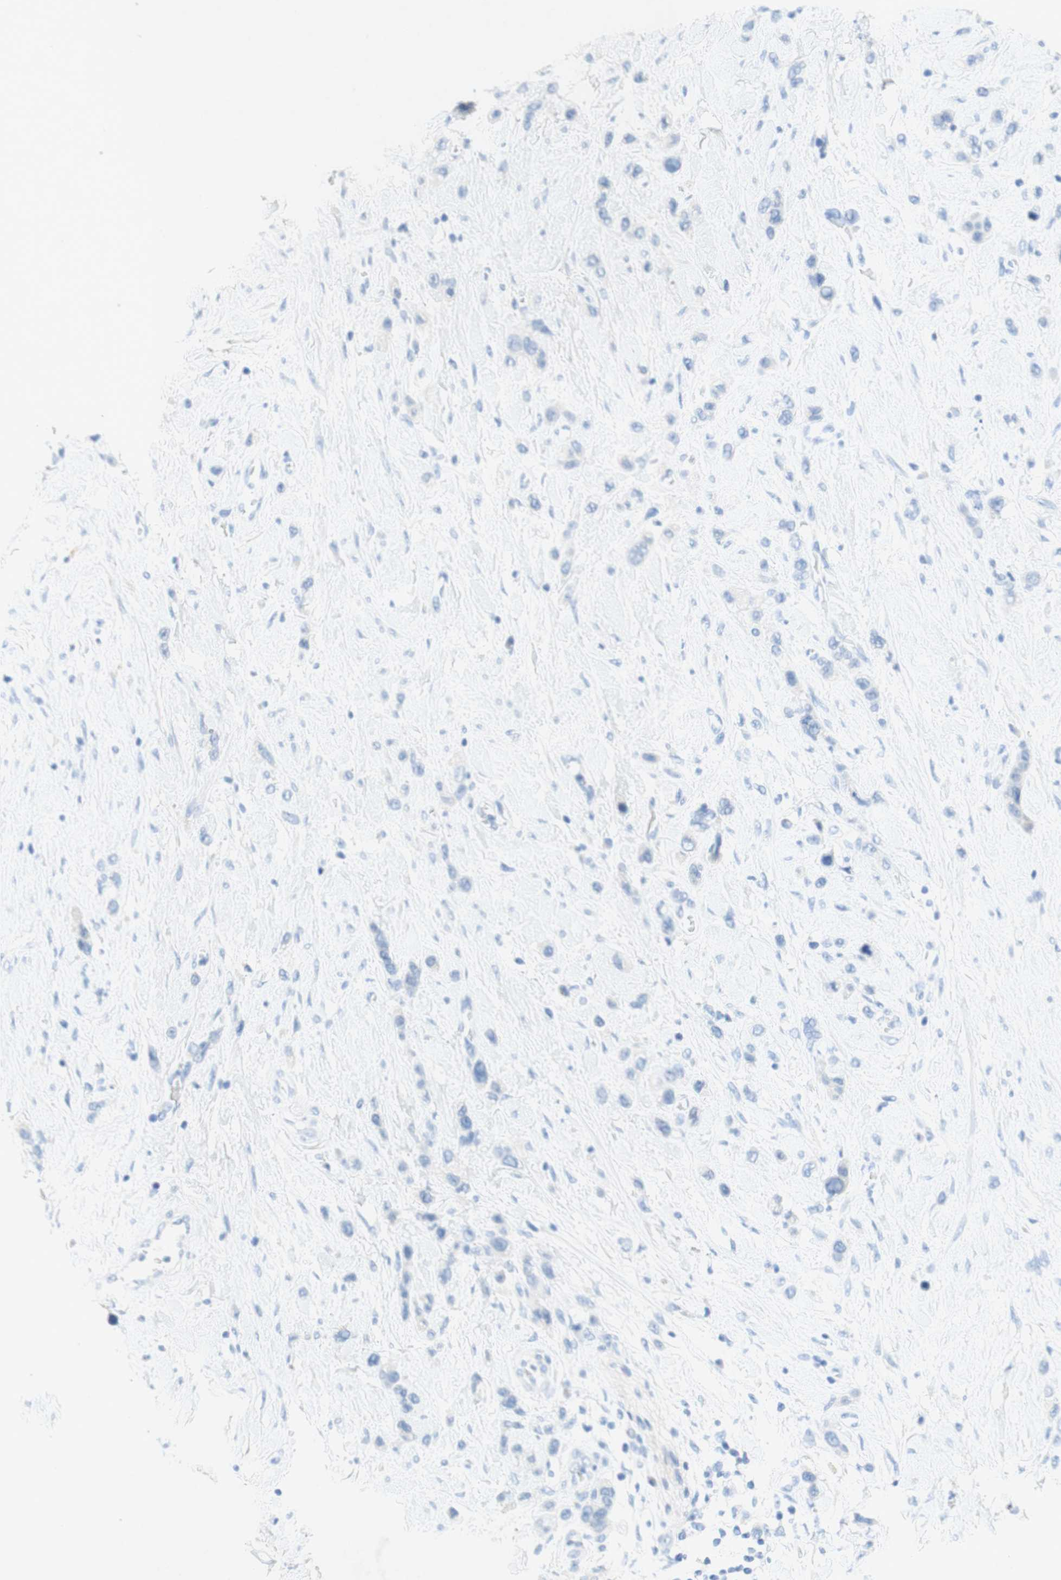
{"staining": {"intensity": "negative", "quantity": "none", "location": "none"}, "tissue": "stomach cancer", "cell_type": "Tumor cells", "image_type": "cancer", "snomed": [{"axis": "morphology", "description": "Adenocarcinoma, NOS"}, {"axis": "morphology", "description": "Adenocarcinoma, High grade"}, {"axis": "topography", "description": "Stomach, upper"}, {"axis": "topography", "description": "Stomach, lower"}], "caption": "Immunohistochemical staining of human high-grade adenocarcinoma (stomach) exhibits no significant expression in tumor cells.", "gene": "POLR2J3", "patient": {"sex": "female", "age": 65}}